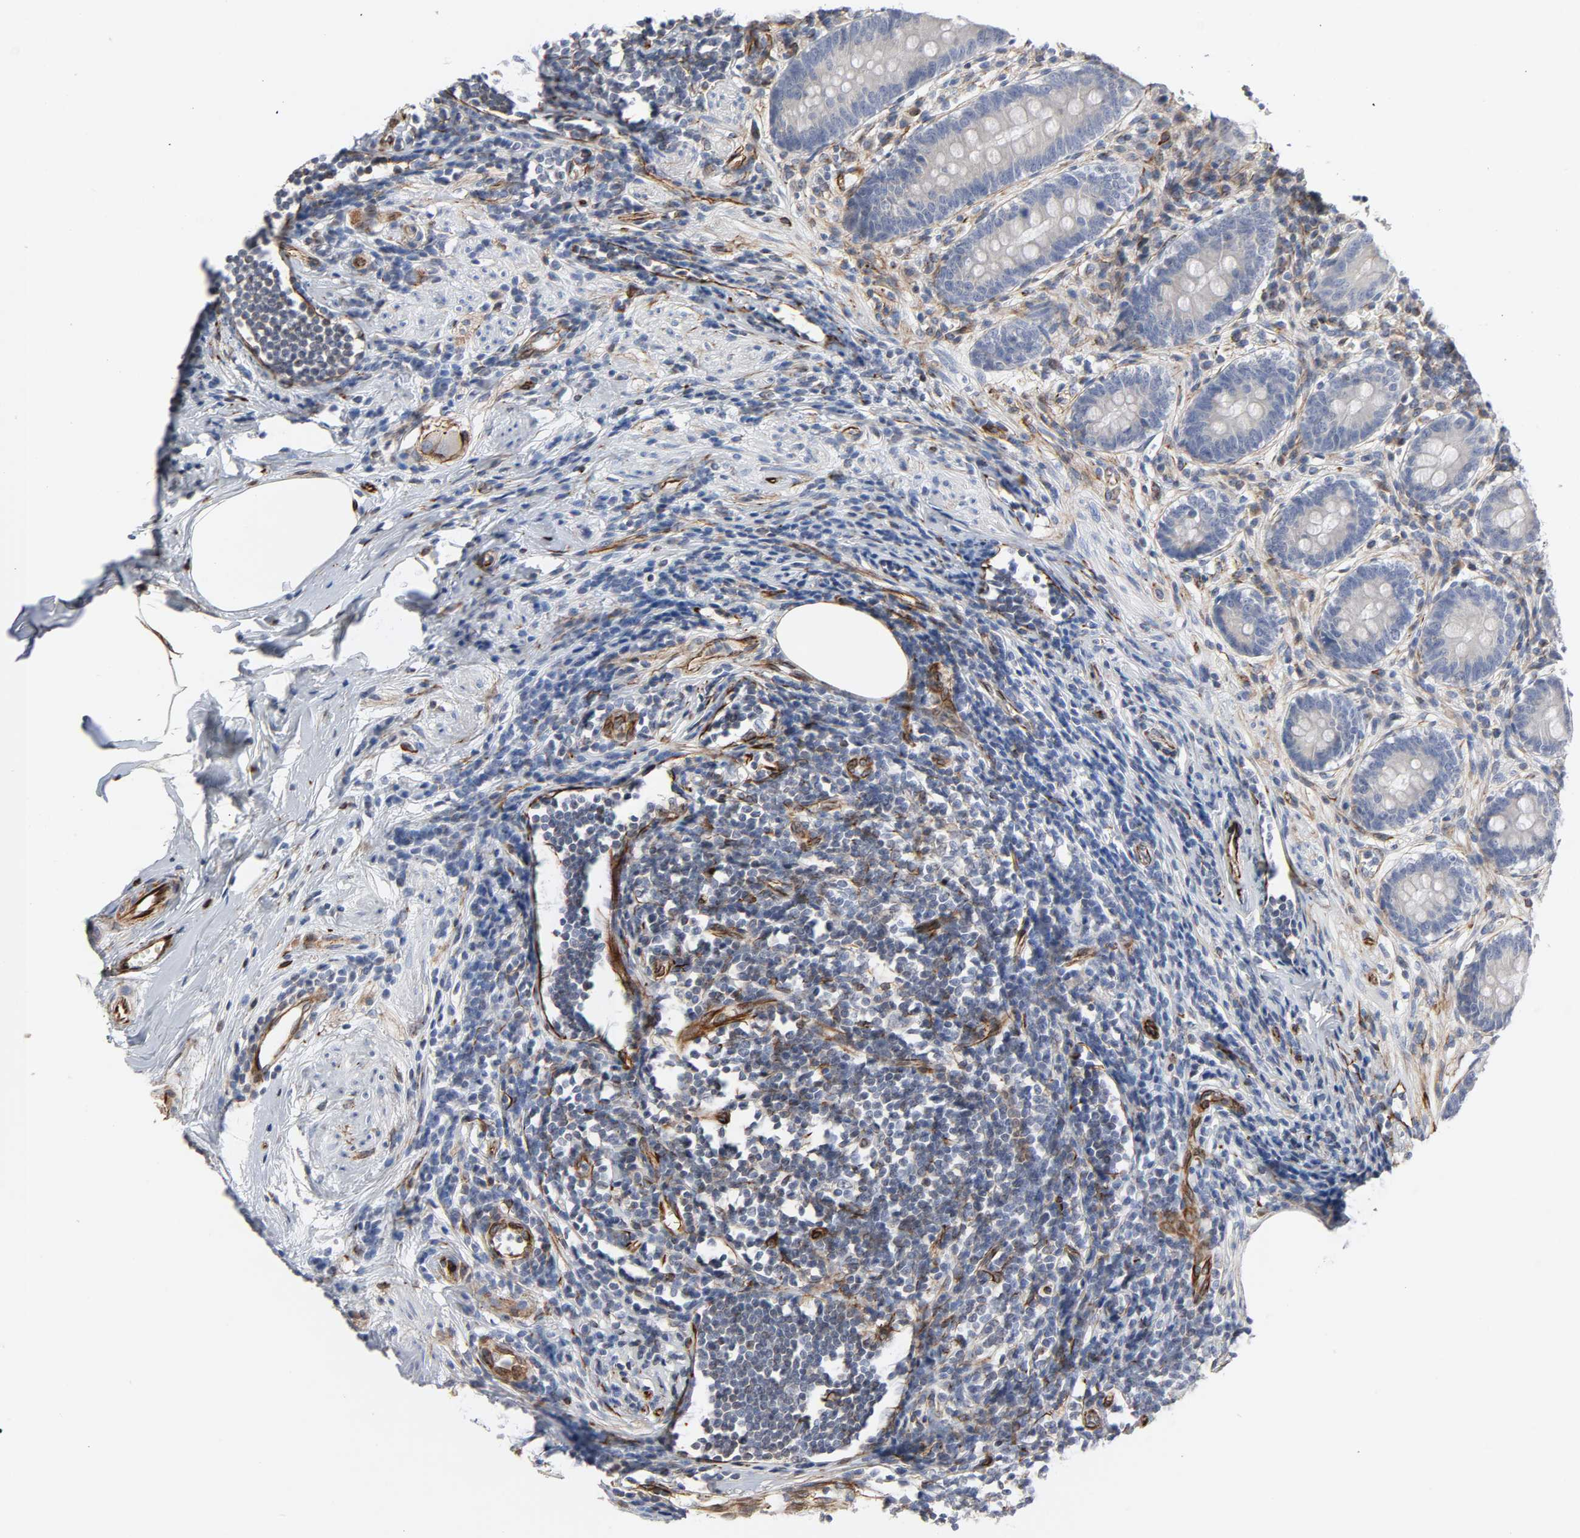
{"staining": {"intensity": "weak", "quantity": "<25%", "location": "cytoplasmic/membranous"}, "tissue": "appendix", "cell_type": "Glandular cells", "image_type": "normal", "snomed": [{"axis": "morphology", "description": "Normal tissue, NOS"}, {"axis": "topography", "description": "Appendix"}], "caption": "Protein analysis of normal appendix reveals no significant positivity in glandular cells.", "gene": "FAM118A", "patient": {"sex": "female", "age": 50}}